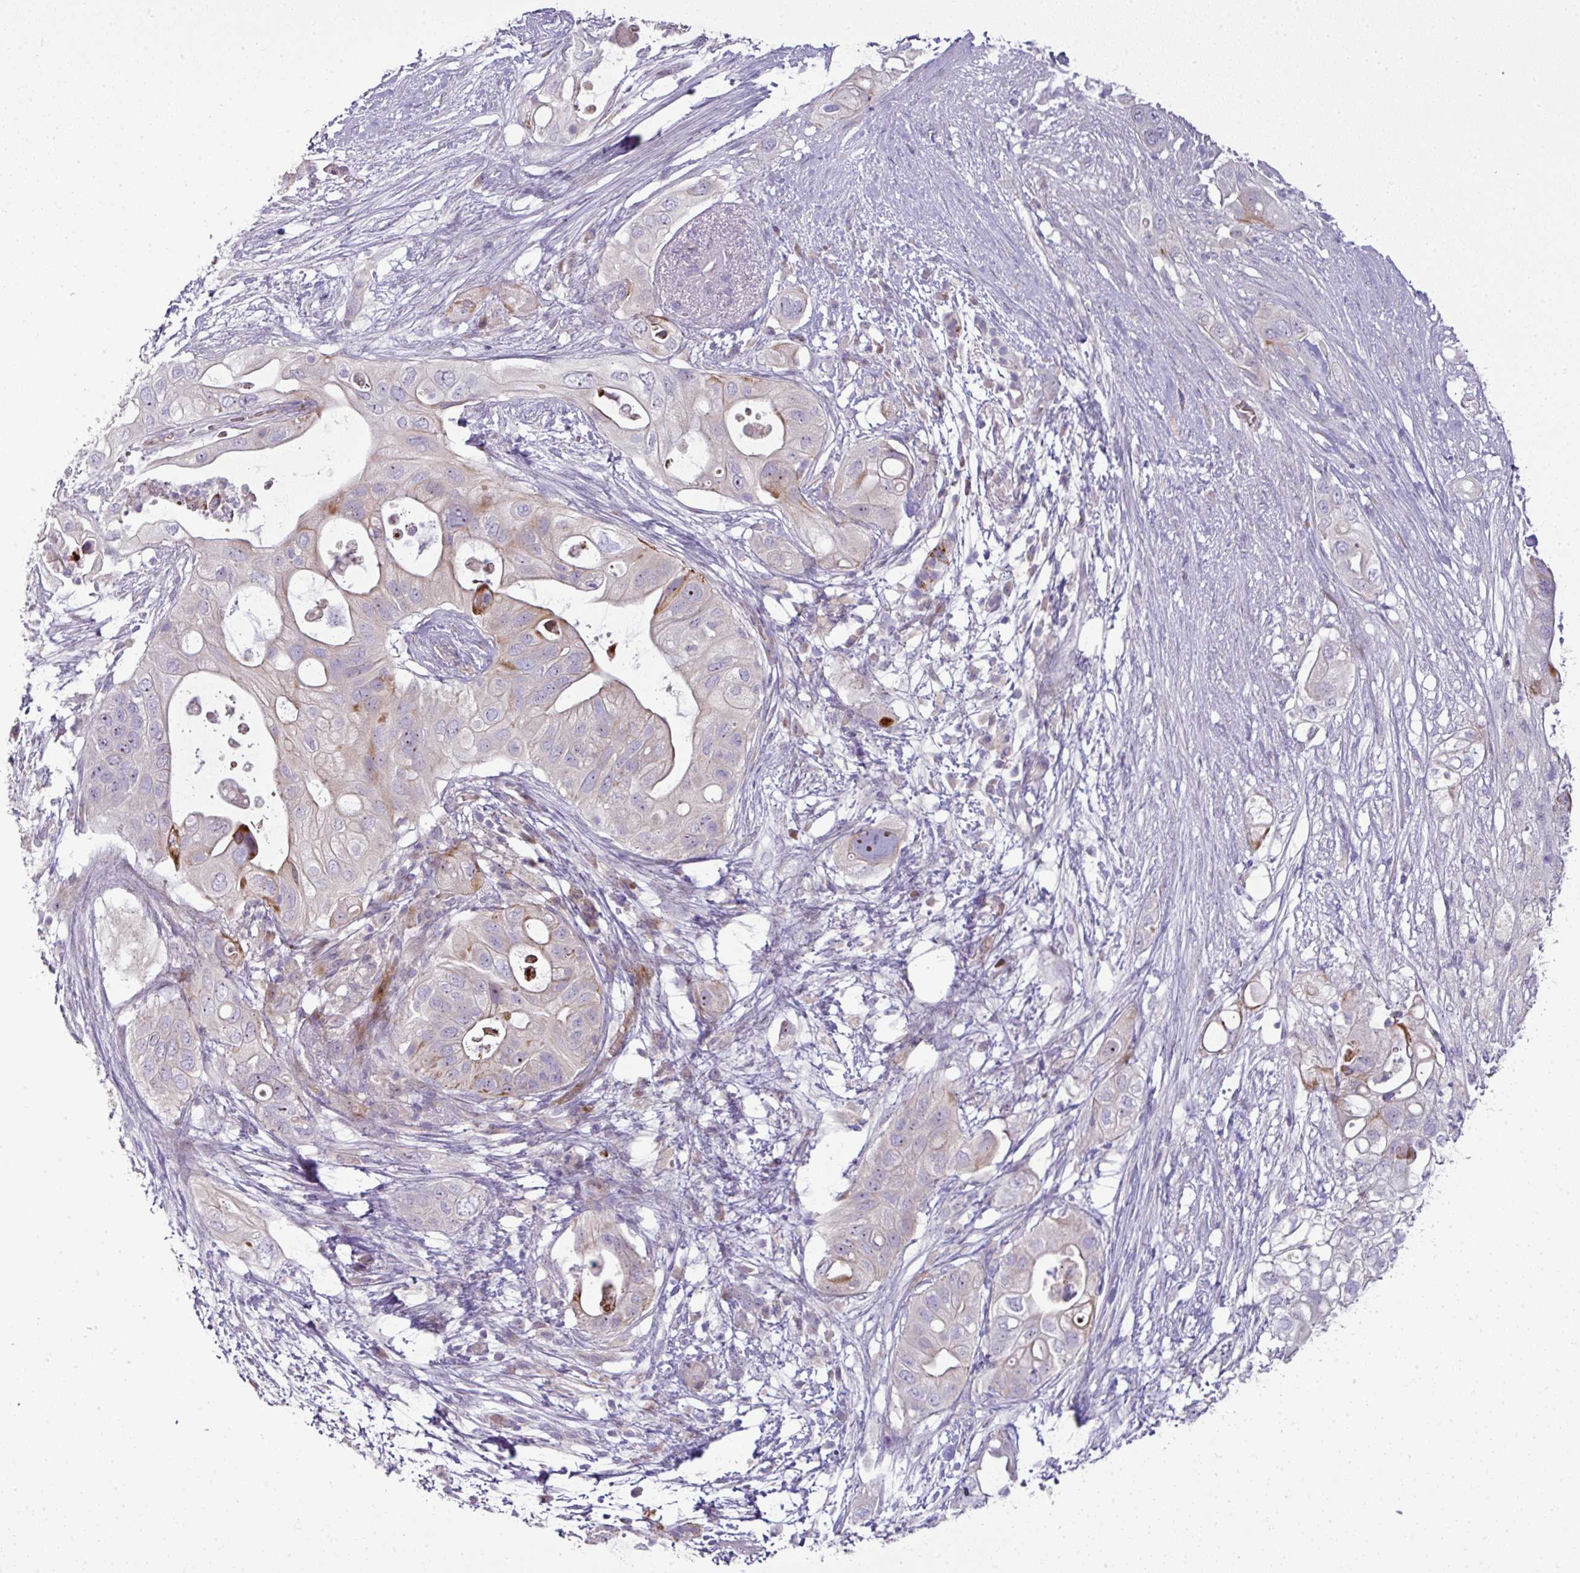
{"staining": {"intensity": "moderate", "quantity": "<25%", "location": "cytoplasmic/membranous"}, "tissue": "pancreatic cancer", "cell_type": "Tumor cells", "image_type": "cancer", "snomed": [{"axis": "morphology", "description": "Adenocarcinoma, NOS"}, {"axis": "topography", "description": "Pancreas"}], "caption": "DAB immunohistochemical staining of pancreatic adenocarcinoma shows moderate cytoplasmic/membranous protein positivity in about <25% of tumor cells.", "gene": "ATP6V1F", "patient": {"sex": "female", "age": 72}}